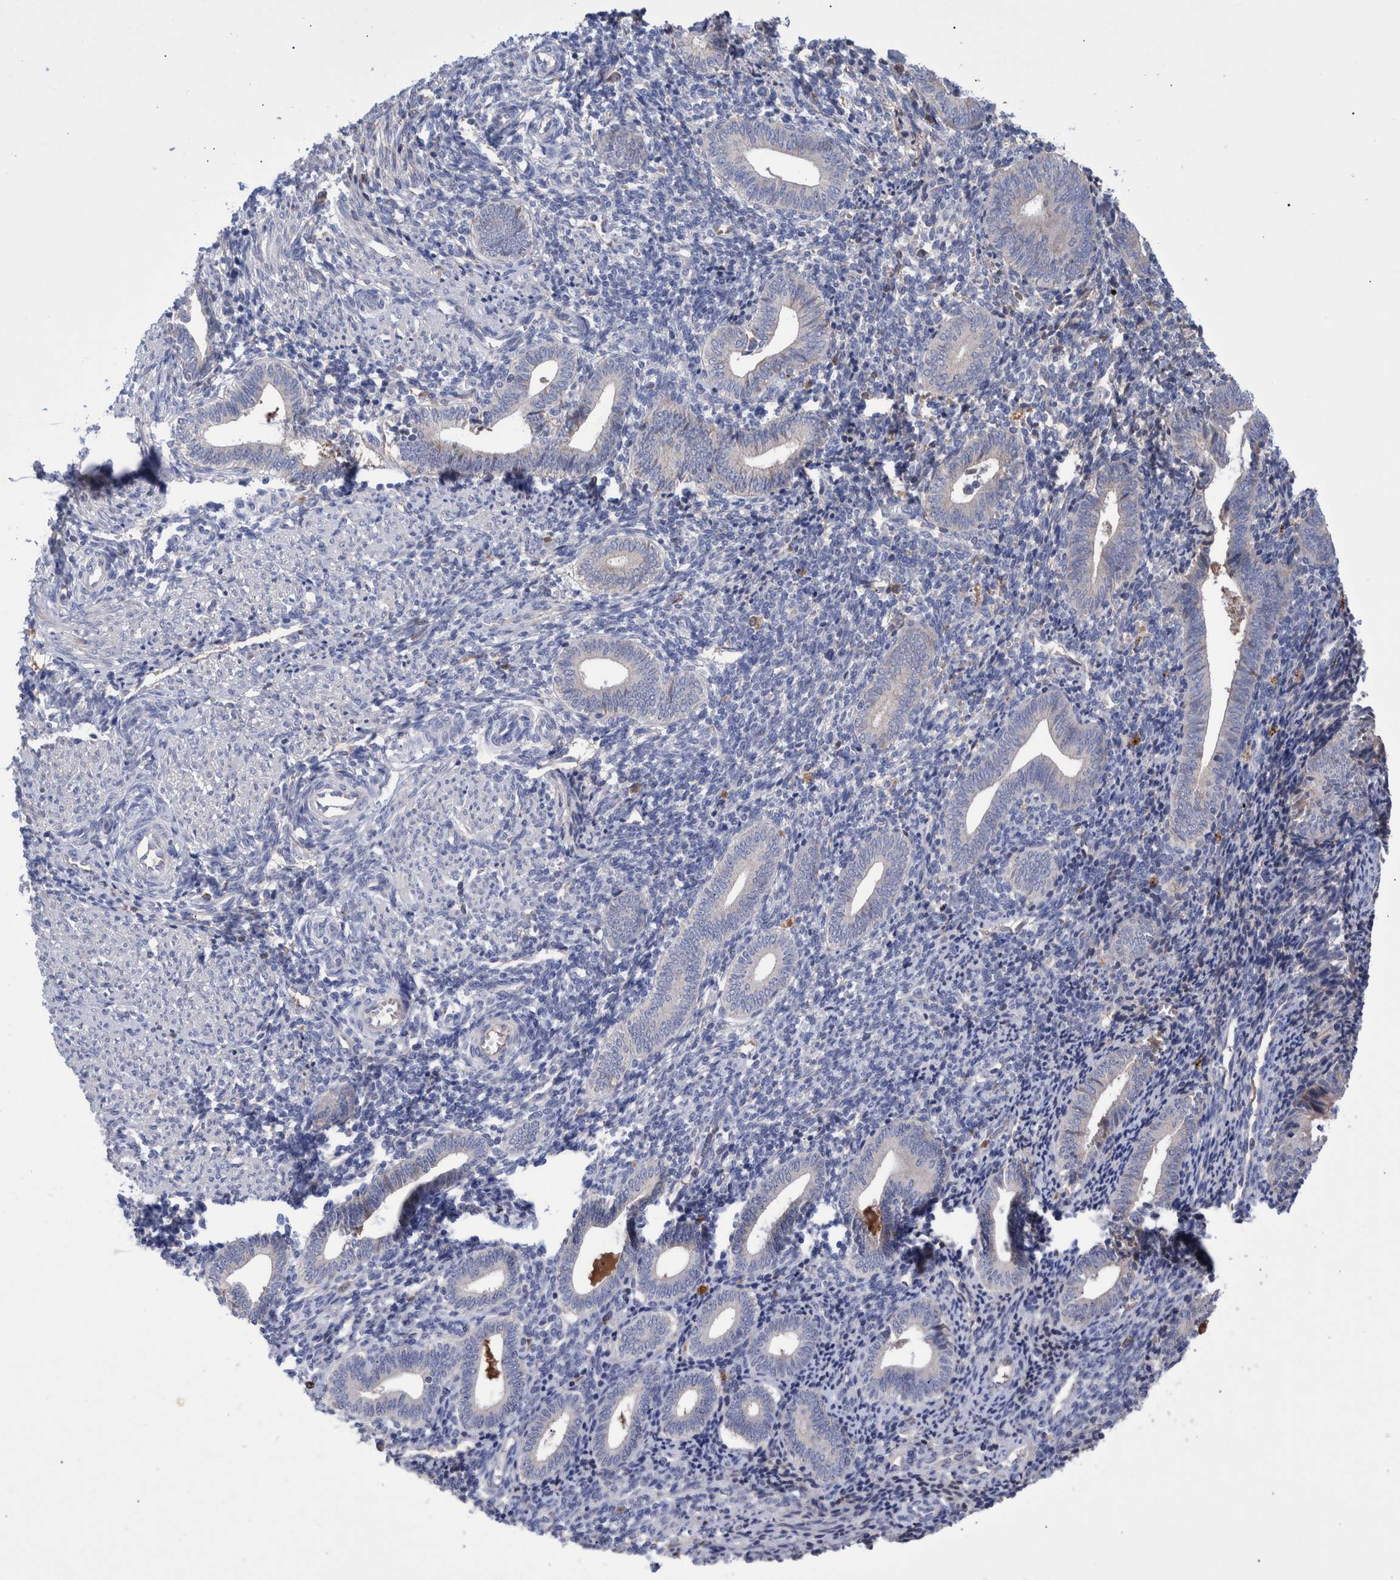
{"staining": {"intensity": "weak", "quantity": "<25%", "location": "cytoplasmic/membranous"}, "tissue": "endometrium", "cell_type": "Cells in endometrial stroma", "image_type": "normal", "snomed": [{"axis": "morphology", "description": "Normal tissue, NOS"}, {"axis": "topography", "description": "Uterus"}, {"axis": "topography", "description": "Endometrium"}], "caption": "Protein analysis of benign endometrium shows no significant positivity in cells in endometrial stroma. Nuclei are stained in blue.", "gene": "DLL4", "patient": {"sex": "female", "age": 33}}